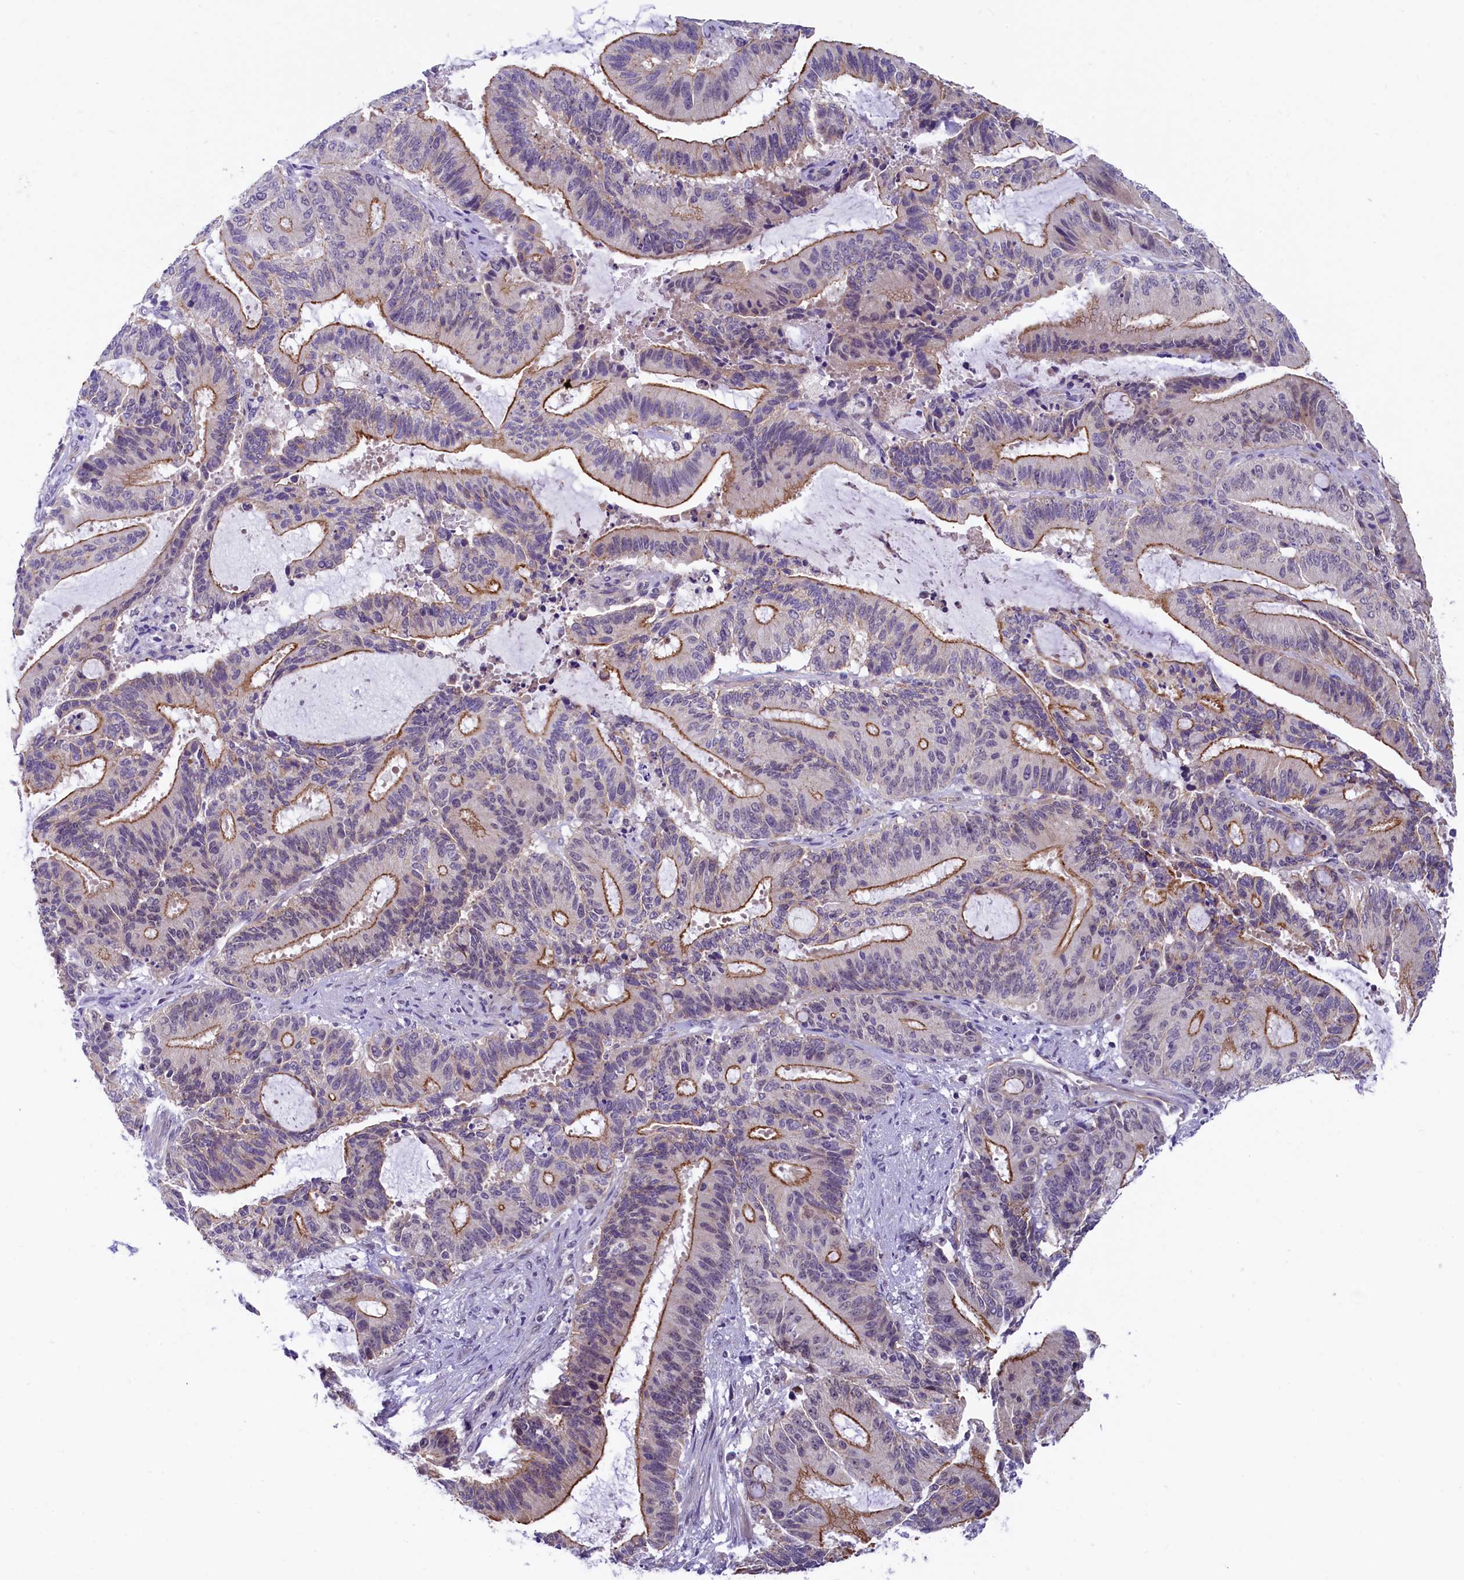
{"staining": {"intensity": "moderate", "quantity": "25%-75%", "location": "cytoplasmic/membranous"}, "tissue": "liver cancer", "cell_type": "Tumor cells", "image_type": "cancer", "snomed": [{"axis": "morphology", "description": "Normal tissue, NOS"}, {"axis": "morphology", "description": "Cholangiocarcinoma"}, {"axis": "topography", "description": "Liver"}, {"axis": "topography", "description": "Peripheral nerve tissue"}], "caption": "Immunohistochemistry histopathology image of liver cancer (cholangiocarcinoma) stained for a protein (brown), which displays medium levels of moderate cytoplasmic/membranous expression in approximately 25%-75% of tumor cells.", "gene": "ARL14EP", "patient": {"sex": "female", "age": 73}}